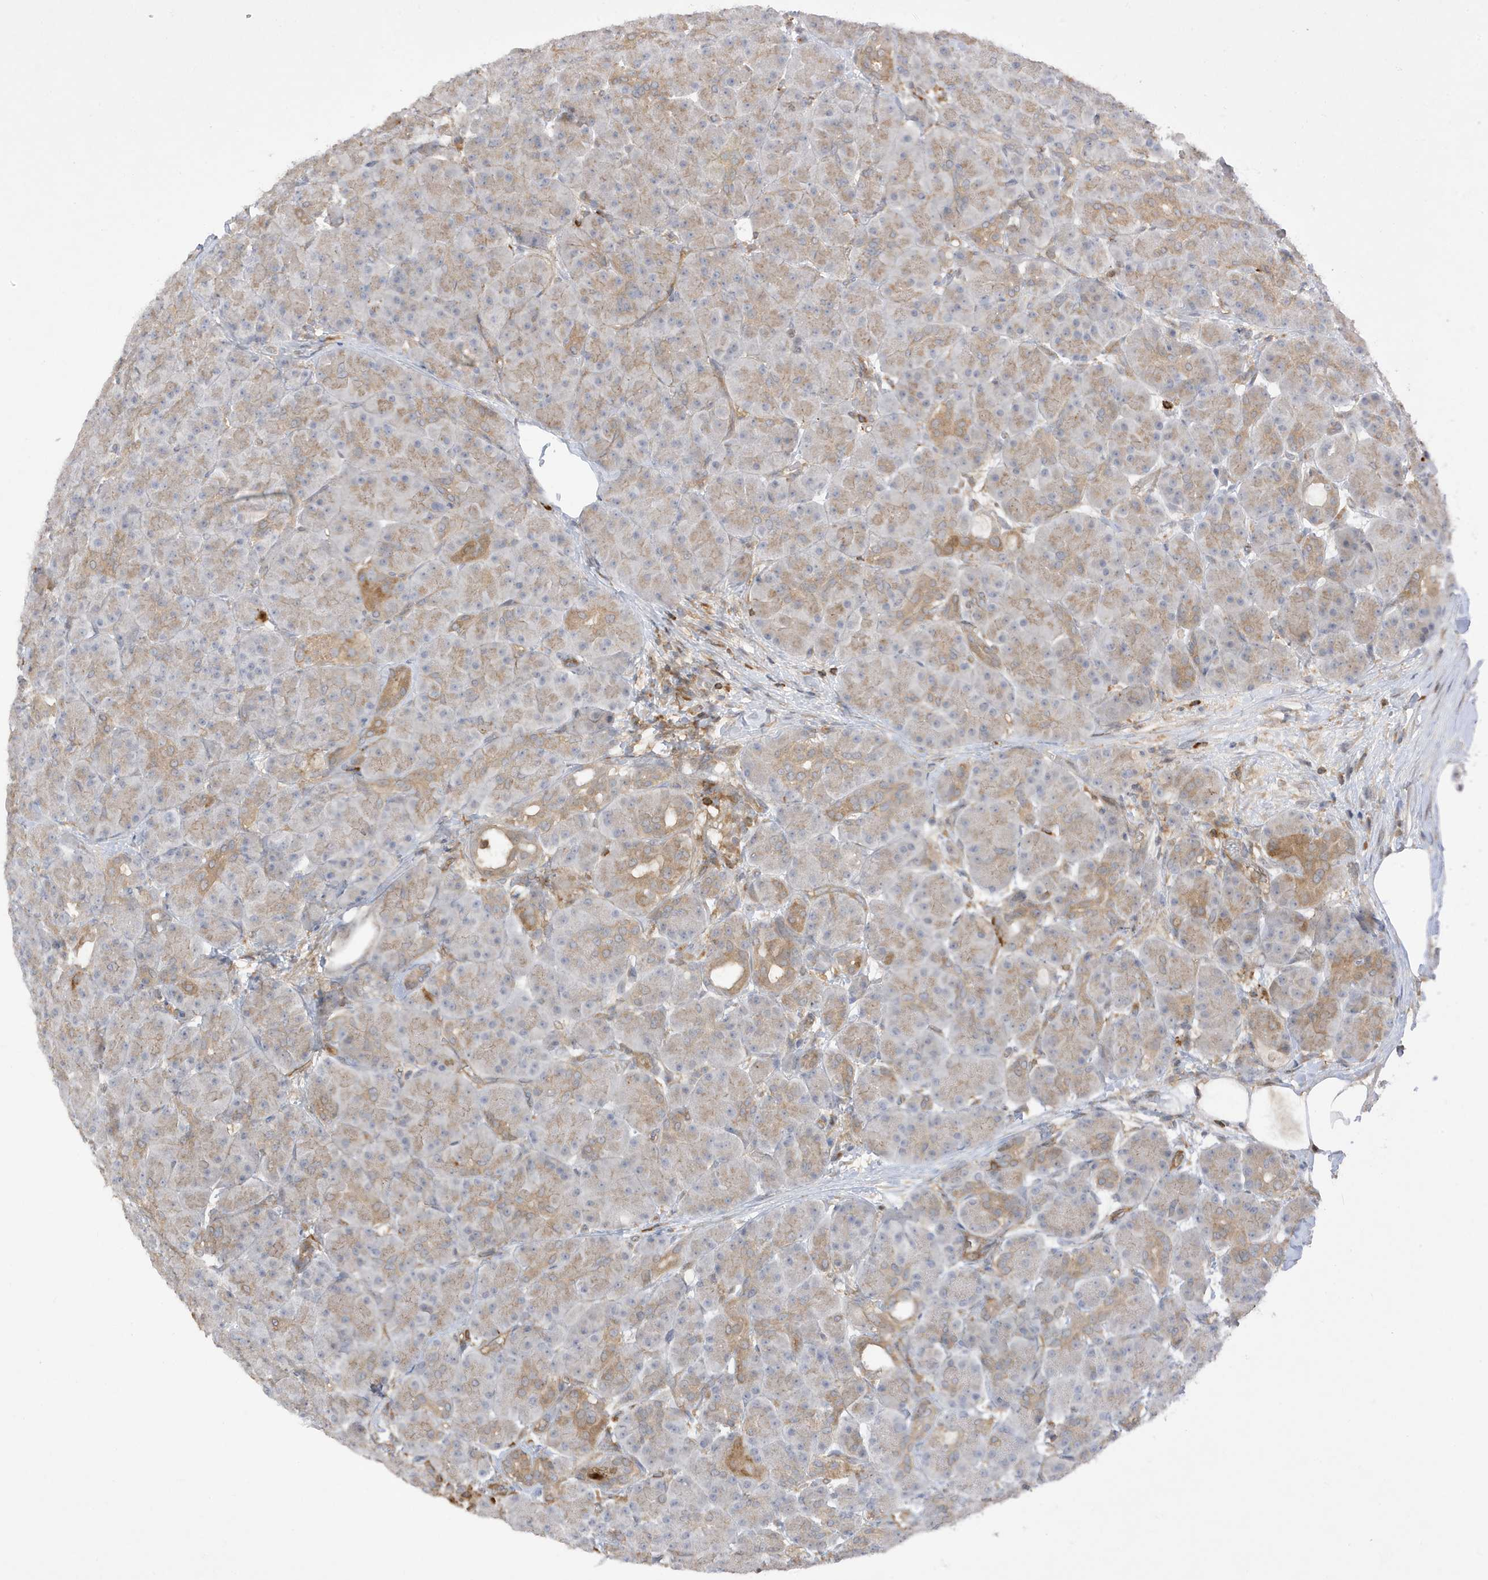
{"staining": {"intensity": "moderate", "quantity": "25%-75%", "location": "cytoplasmic/membranous"}, "tissue": "pancreas", "cell_type": "Exocrine glandular cells", "image_type": "normal", "snomed": [{"axis": "morphology", "description": "Normal tissue, NOS"}, {"axis": "topography", "description": "Pancreas"}], "caption": "High-magnification brightfield microscopy of benign pancreas stained with DAB (brown) and counterstained with hematoxylin (blue). exocrine glandular cells exhibit moderate cytoplasmic/membranous staining is seen in approximately25%-75% of cells. Nuclei are stained in blue.", "gene": "PHACTR2", "patient": {"sex": "male", "age": 63}}